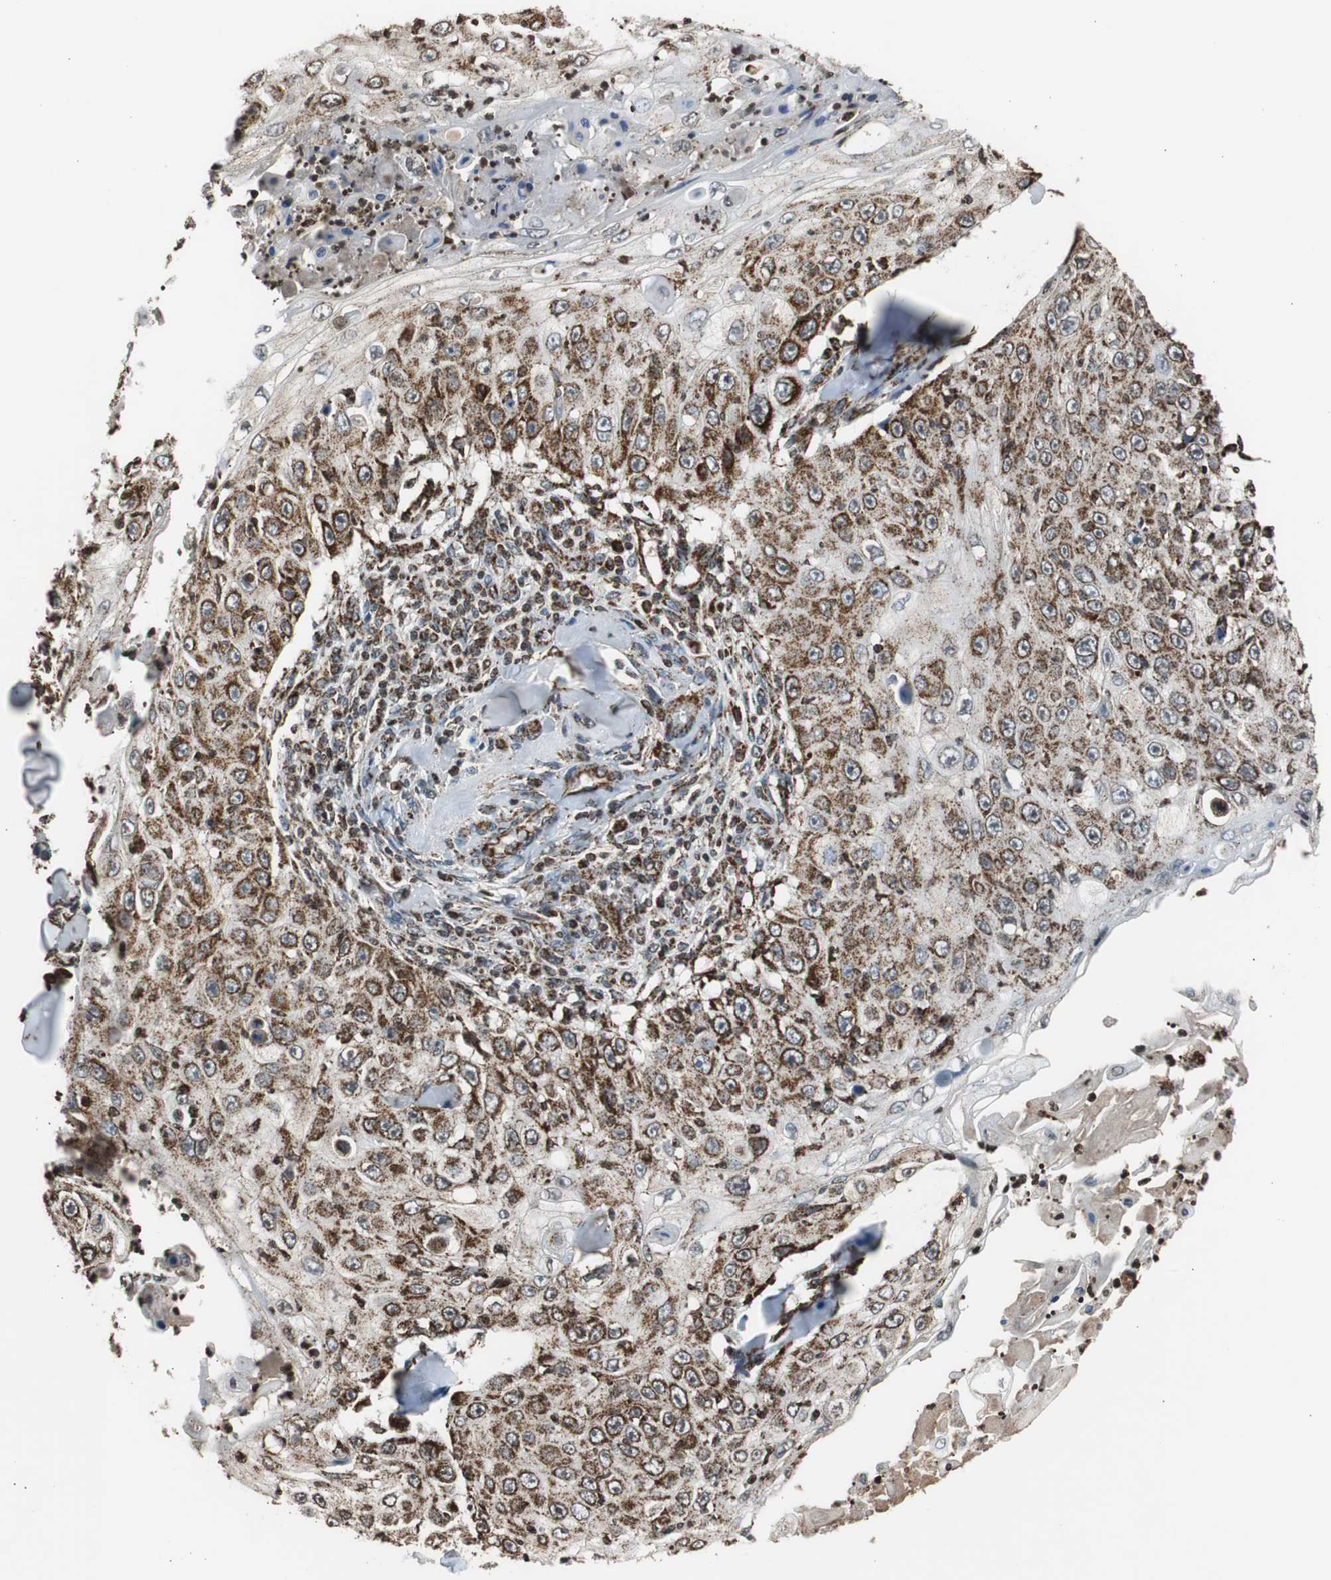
{"staining": {"intensity": "strong", "quantity": ">75%", "location": "cytoplasmic/membranous"}, "tissue": "skin cancer", "cell_type": "Tumor cells", "image_type": "cancer", "snomed": [{"axis": "morphology", "description": "Squamous cell carcinoma, NOS"}, {"axis": "topography", "description": "Skin"}], "caption": "About >75% of tumor cells in skin cancer reveal strong cytoplasmic/membranous protein expression as visualized by brown immunohistochemical staining.", "gene": "HSPA9", "patient": {"sex": "male", "age": 86}}